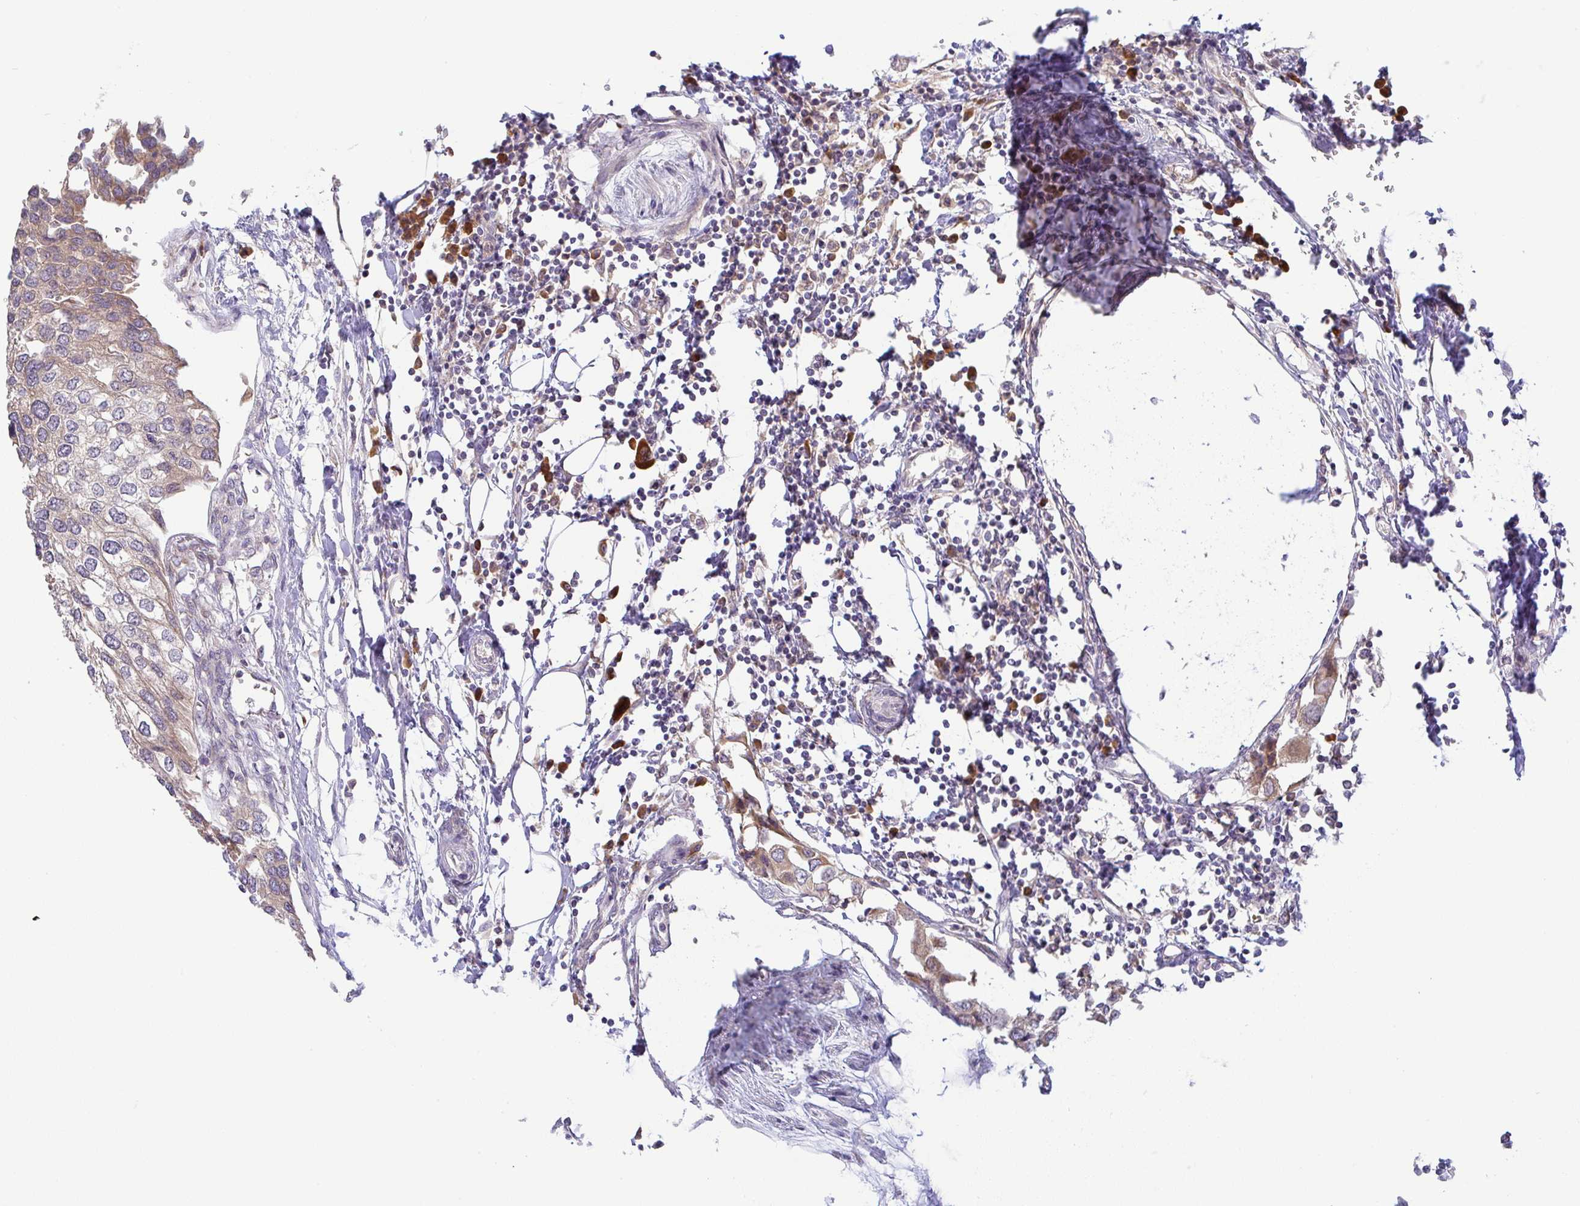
{"staining": {"intensity": "moderate", "quantity": "25%-75%", "location": "cytoplasmic/membranous"}, "tissue": "urothelial cancer", "cell_type": "Tumor cells", "image_type": "cancer", "snomed": [{"axis": "morphology", "description": "Urothelial carcinoma, High grade"}, {"axis": "topography", "description": "Urinary bladder"}], "caption": "Immunohistochemistry (DAB) staining of human urothelial cancer shows moderate cytoplasmic/membranous protein expression in about 25%-75% of tumor cells.", "gene": "DERL2", "patient": {"sex": "male", "age": 64}}